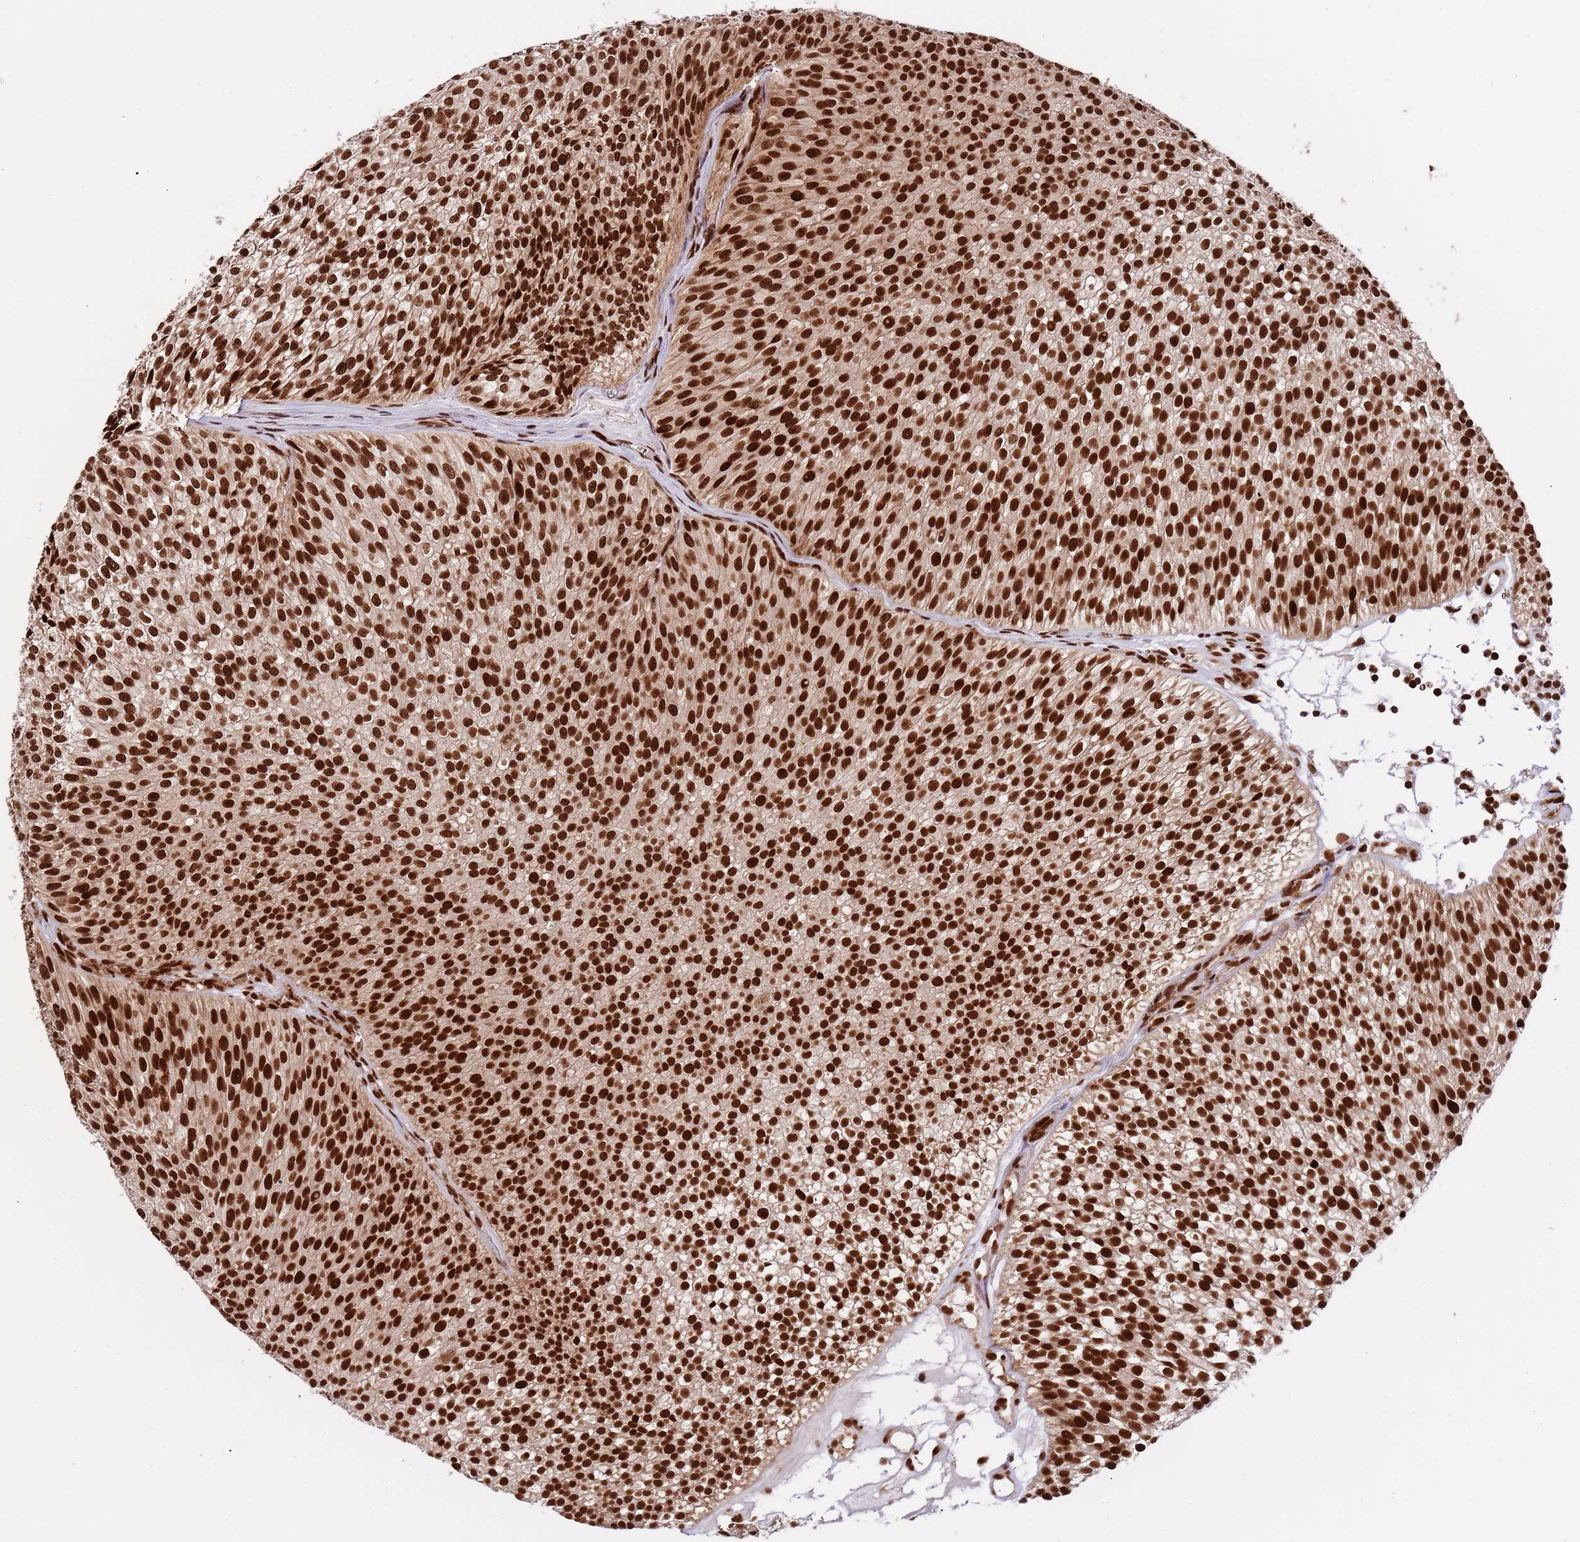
{"staining": {"intensity": "strong", "quantity": ">75%", "location": "nuclear"}, "tissue": "urothelial cancer", "cell_type": "Tumor cells", "image_type": "cancer", "snomed": [{"axis": "morphology", "description": "Urothelial carcinoma, Low grade"}, {"axis": "topography", "description": "Urinary bladder"}], "caption": "Immunohistochemical staining of urothelial cancer exhibits high levels of strong nuclear staining in approximately >75% of tumor cells.", "gene": "RIF1", "patient": {"sex": "male", "age": 91}}